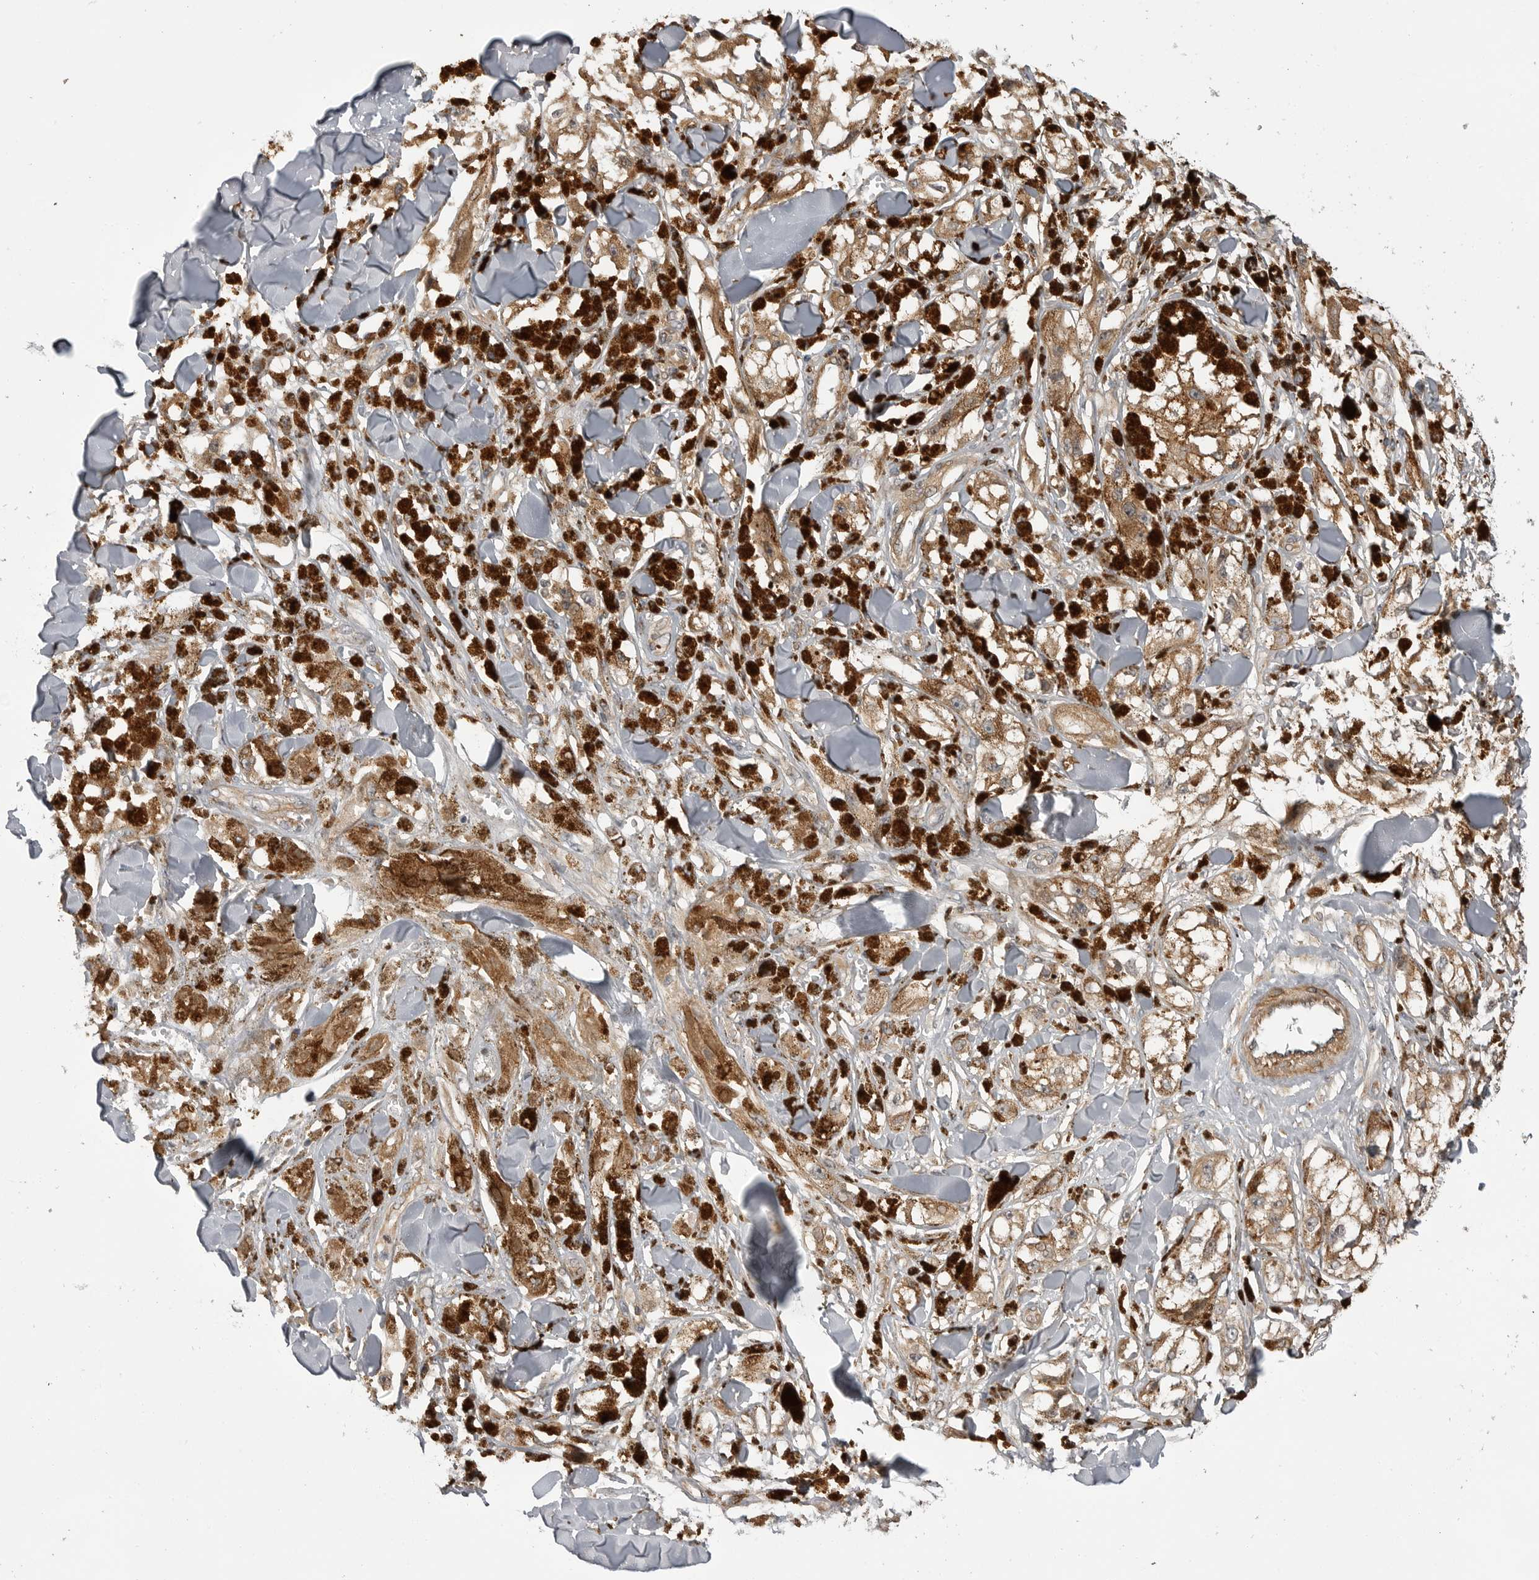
{"staining": {"intensity": "moderate", "quantity": ">75%", "location": "cytoplasmic/membranous"}, "tissue": "melanoma", "cell_type": "Tumor cells", "image_type": "cancer", "snomed": [{"axis": "morphology", "description": "Malignant melanoma, NOS"}, {"axis": "topography", "description": "Skin"}], "caption": "Immunohistochemical staining of malignant melanoma exhibits medium levels of moderate cytoplasmic/membranous positivity in approximately >75% of tumor cells. (DAB (3,3'-diaminobenzidine) IHC with brightfield microscopy, high magnification).", "gene": "LRRC45", "patient": {"sex": "male", "age": 88}}